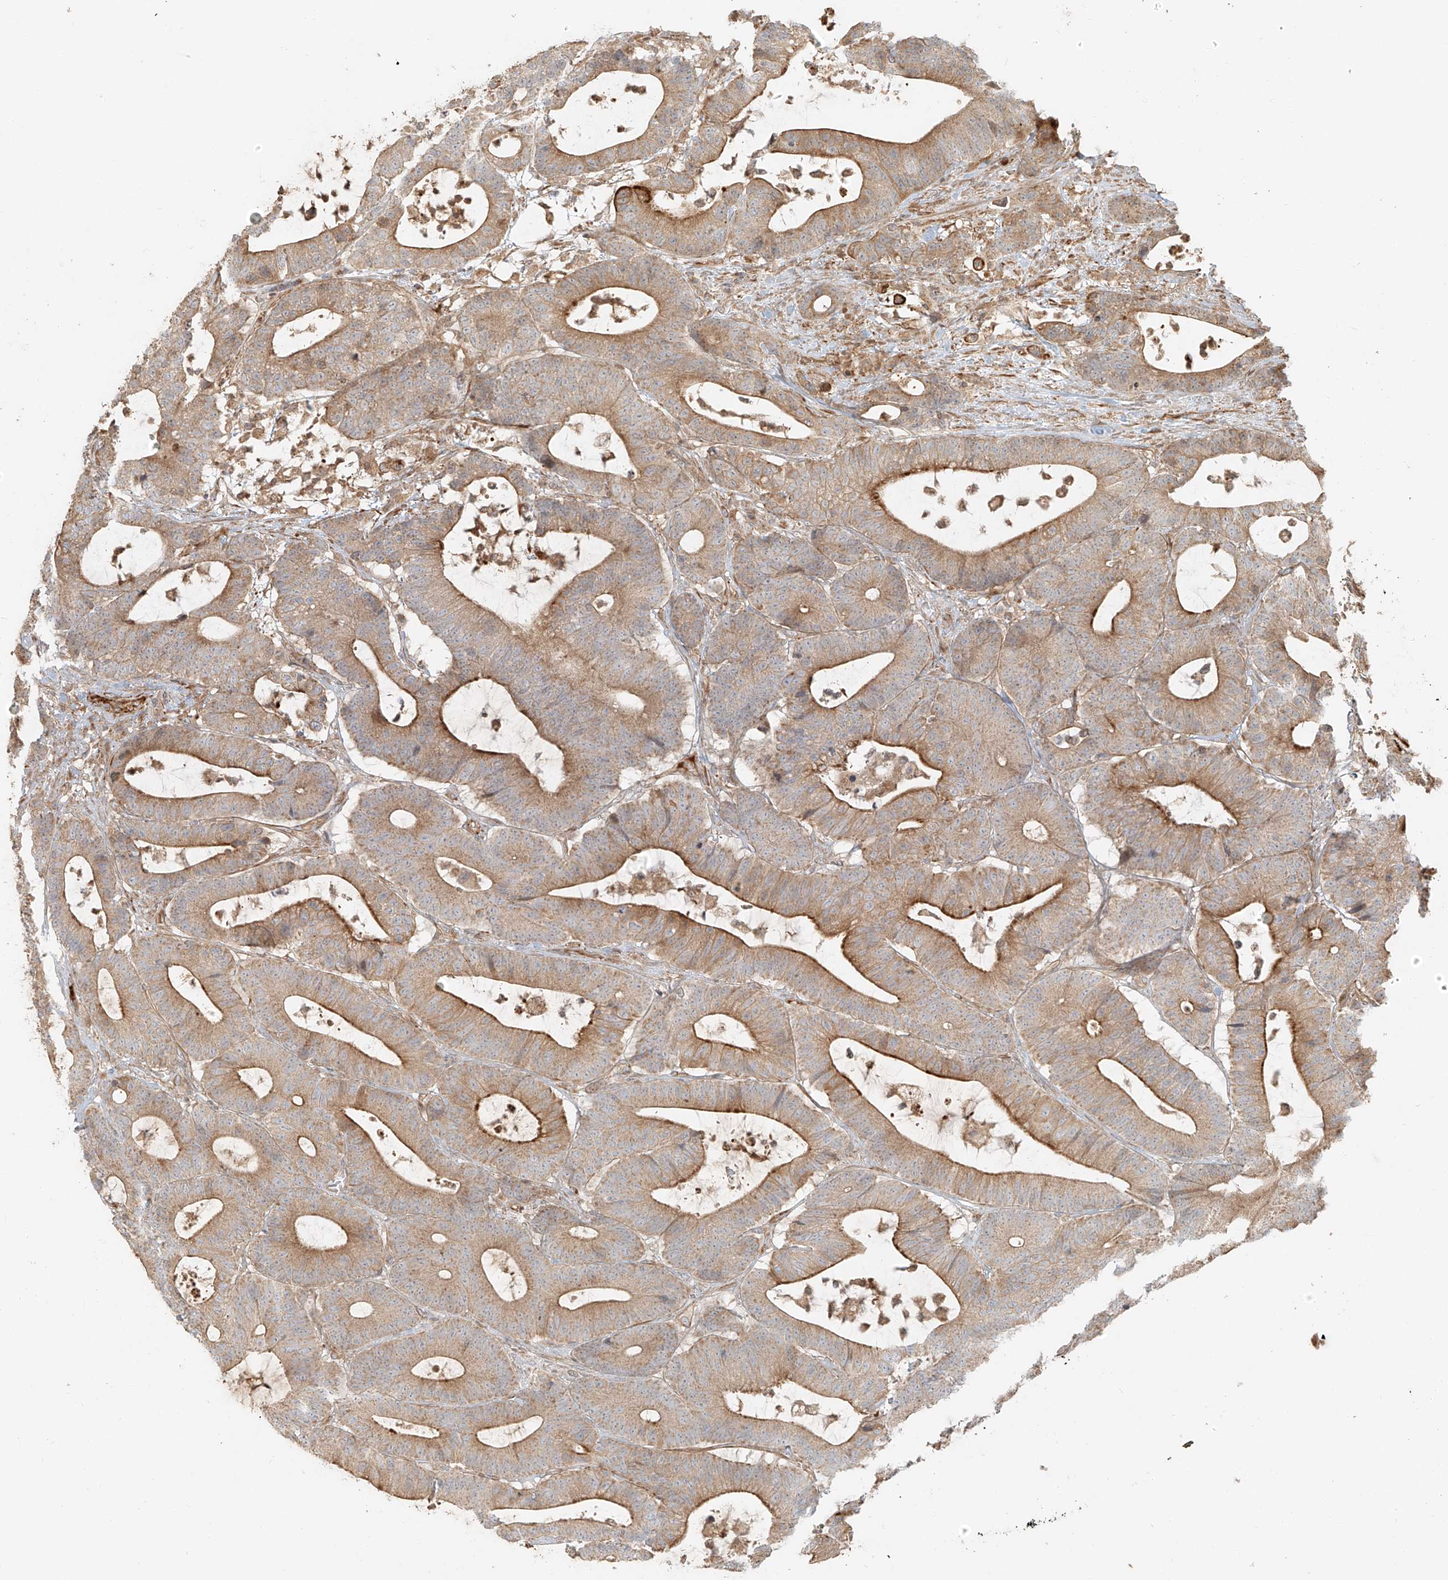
{"staining": {"intensity": "moderate", "quantity": ">75%", "location": "cytoplasmic/membranous"}, "tissue": "colorectal cancer", "cell_type": "Tumor cells", "image_type": "cancer", "snomed": [{"axis": "morphology", "description": "Adenocarcinoma, NOS"}, {"axis": "topography", "description": "Colon"}], "caption": "Protein expression analysis of human colorectal adenocarcinoma reveals moderate cytoplasmic/membranous staining in approximately >75% of tumor cells.", "gene": "MIPEP", "patient": {"sex": "female", "age": 84}}